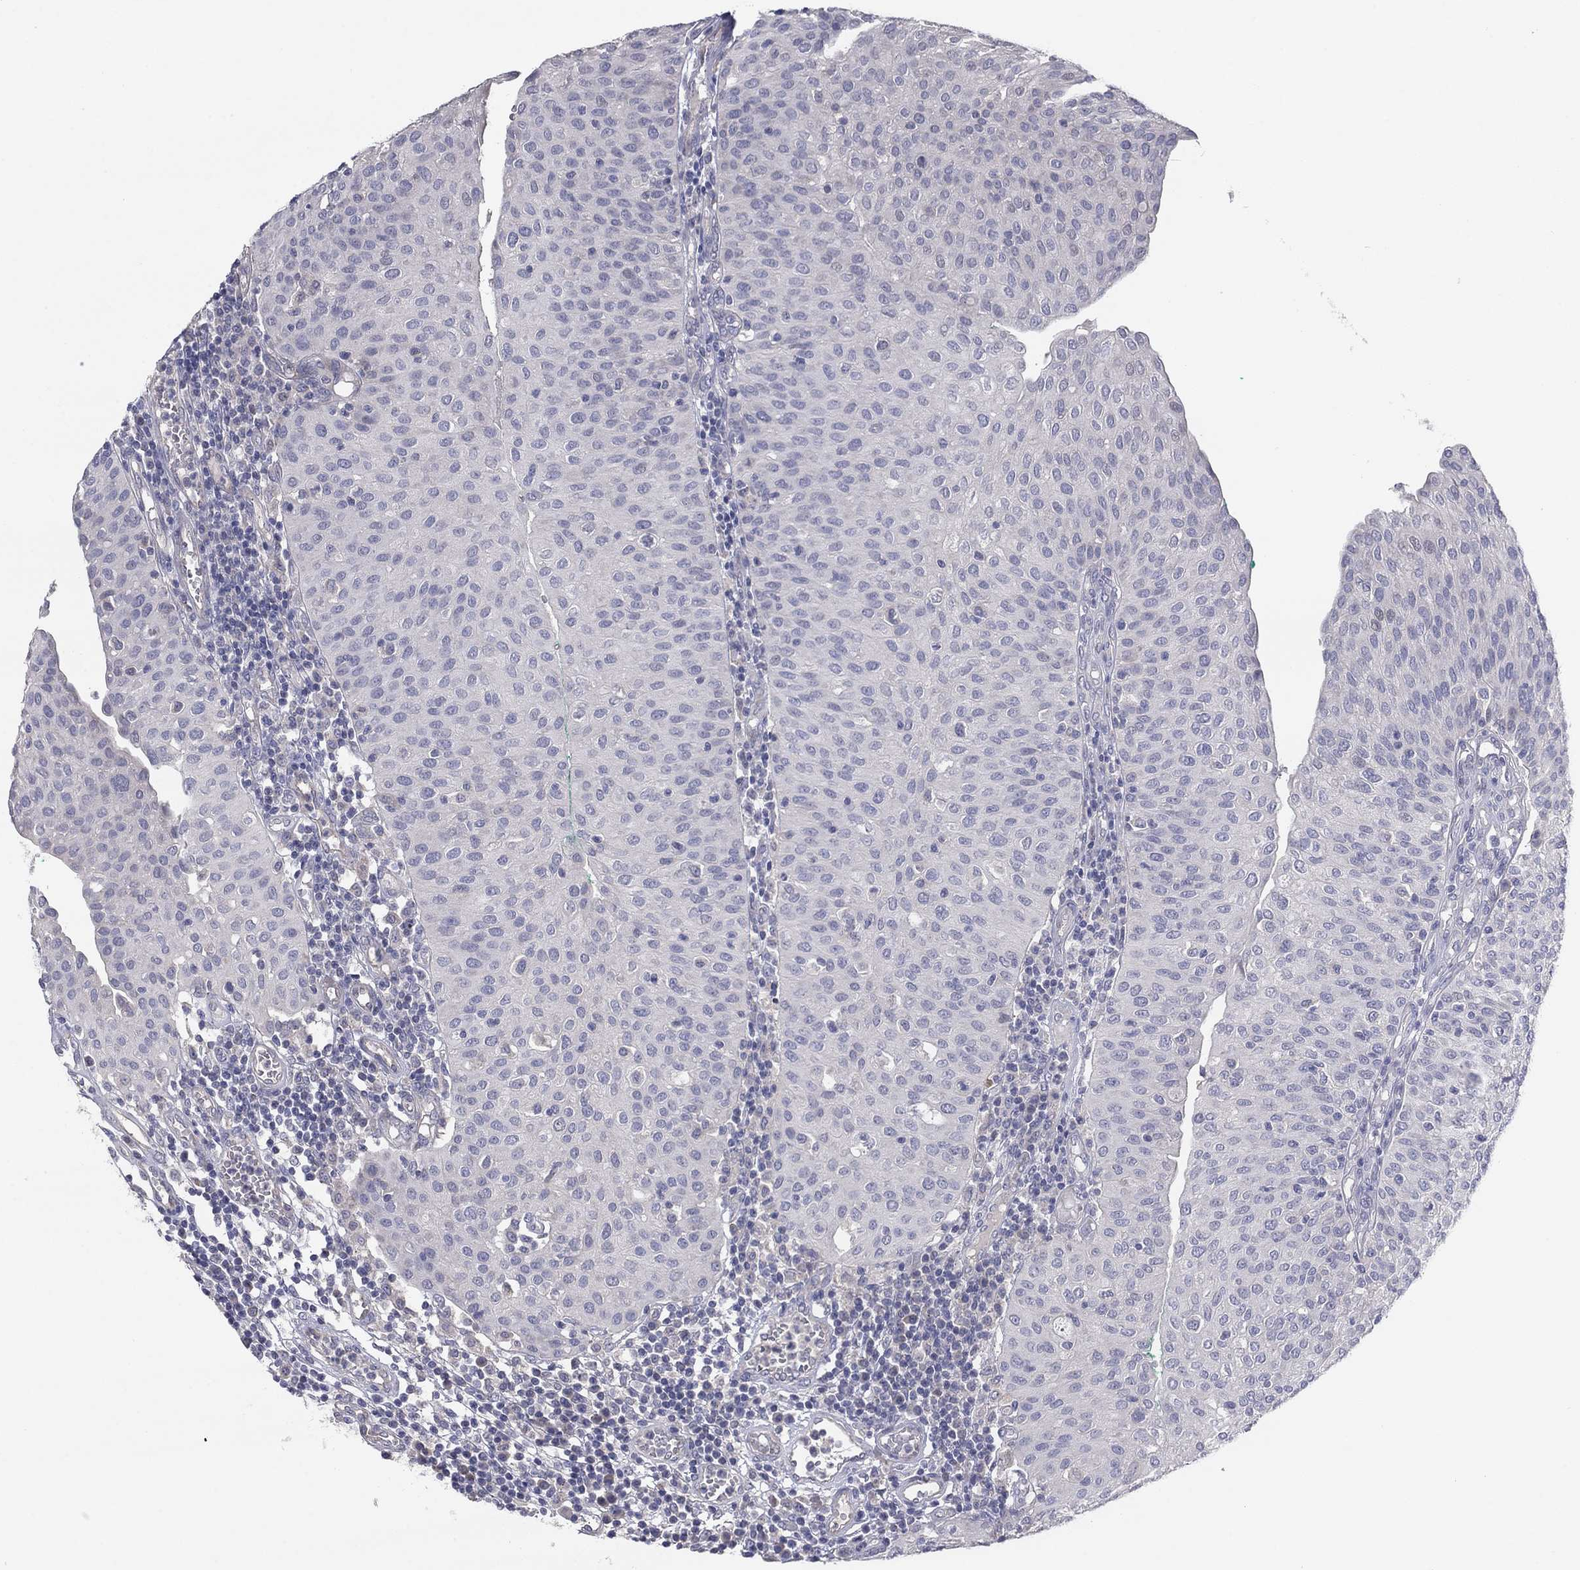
{"staining": {"intensity": "negative", "quantity": "none", "location": "none"}, "tissue": "urothelial cancer", "cell_type": "Tumor cells", "image_type": "cancer", "snomed": [{"axis": "morphology", "description": "Urothelial carcinoma, Low grade"}, {"axis": "topography", "description": "Urinary bladder"}], "caption": "An immunohistochemistry (IHC) histopathology image of urothelial cancer is shown. There is no staining in tumor cells of urothelial cancer.", "gene": "AMN1", "patient": {"sex": "male", "age": 54}}